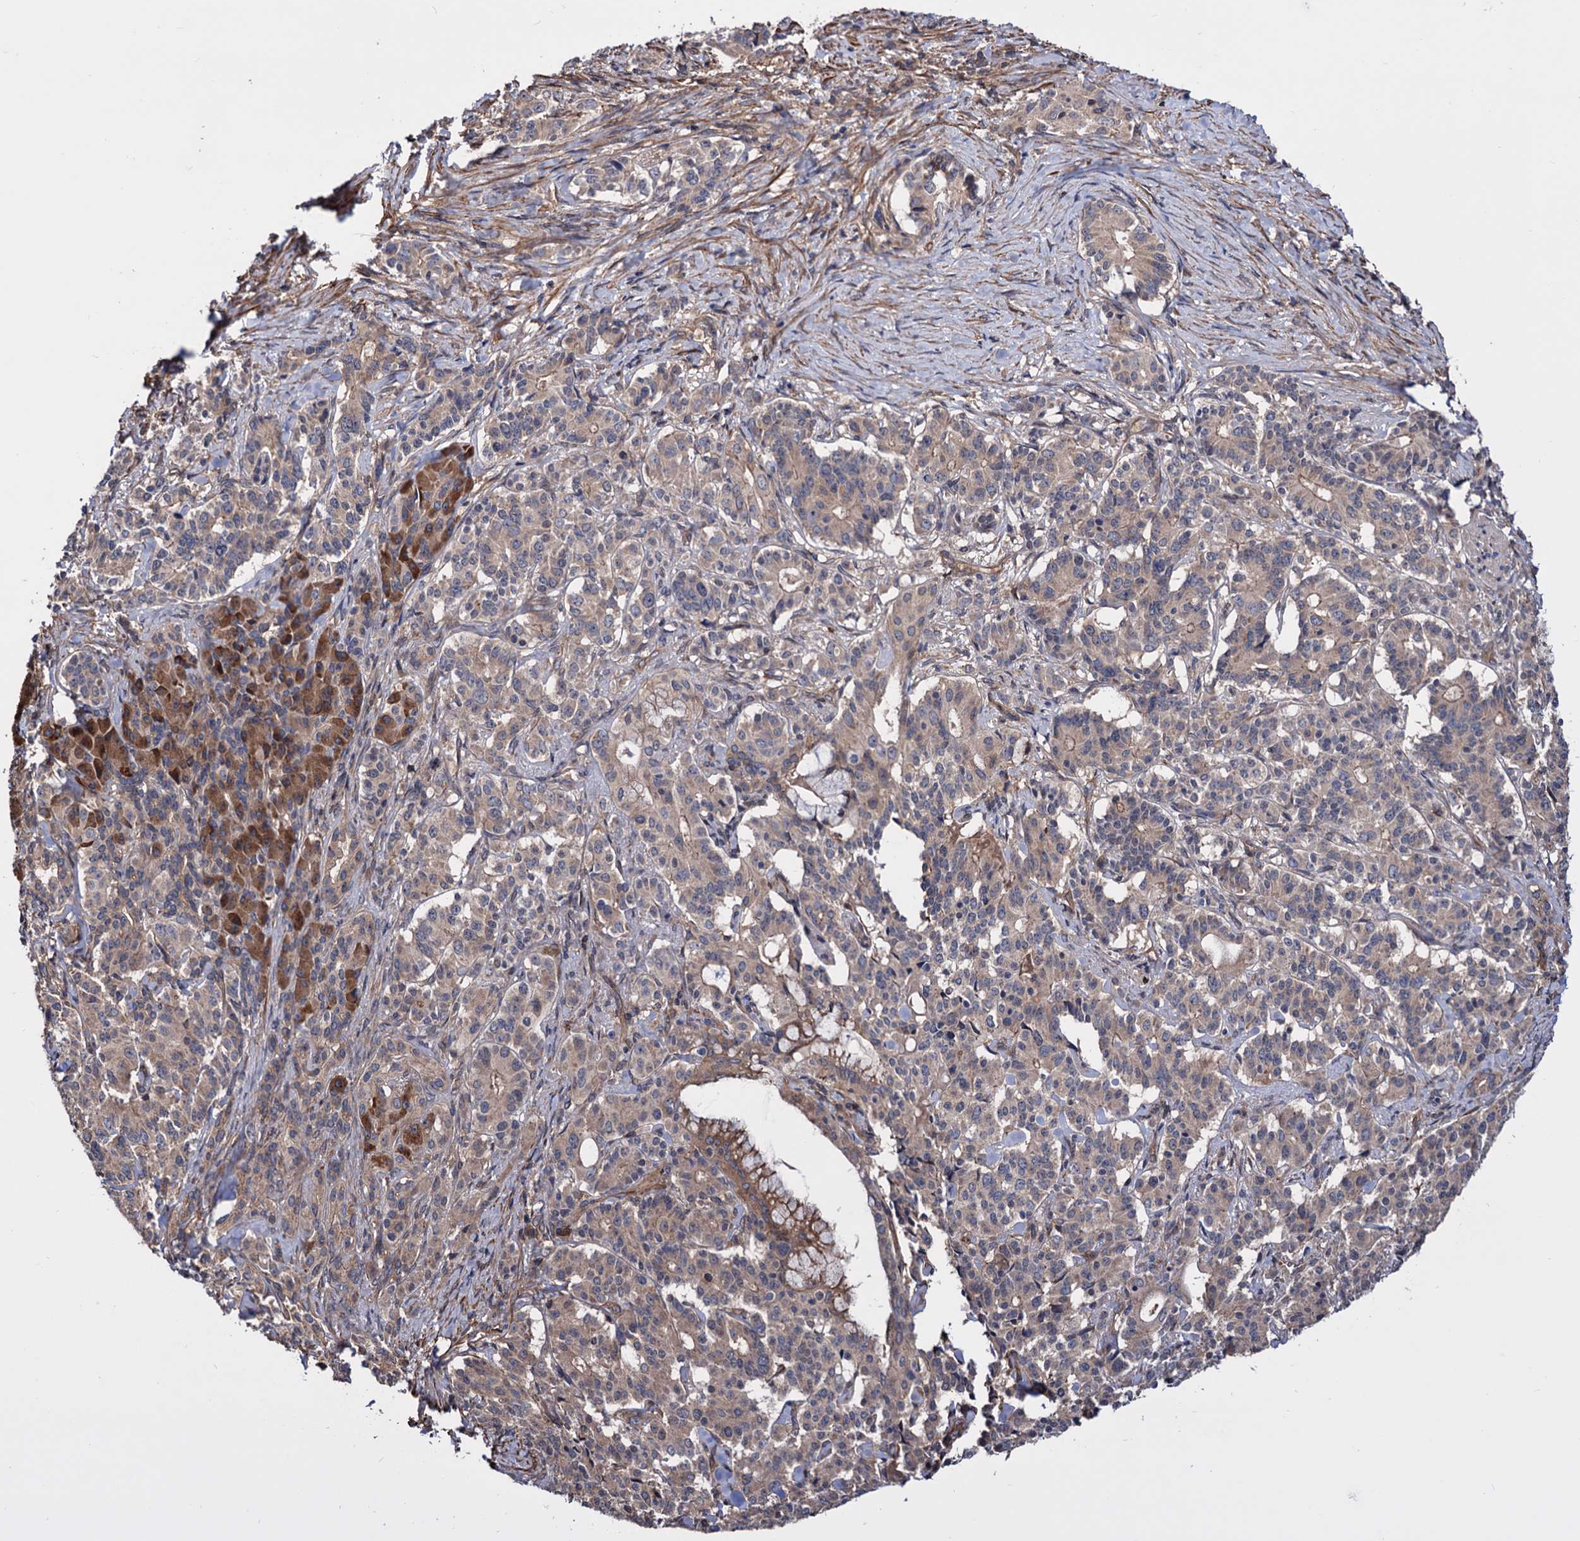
{"staining": {"intensity": "moderate", "quantity": "<25%", "location": "cytoplasmic/membranous"}, "tissue": "pancreatic cancer", "cell_type": "Tumor cells", "image_type": "cancer", "snomed": [{"axis": "morphology", "description": "Adenocarcinoma, NOS"}, {"axis": "topography", "description": "Pancreas"}], "caption": "This is an image of immunohistochemistry (IHC) staining of pancreatic cancer (adenocarcinoma), which shows moderate staining in the cytoplasmic/membranous of tumor cells.", "gene": "FERMT2", "patient": {"sex": "female", "age": 74}}